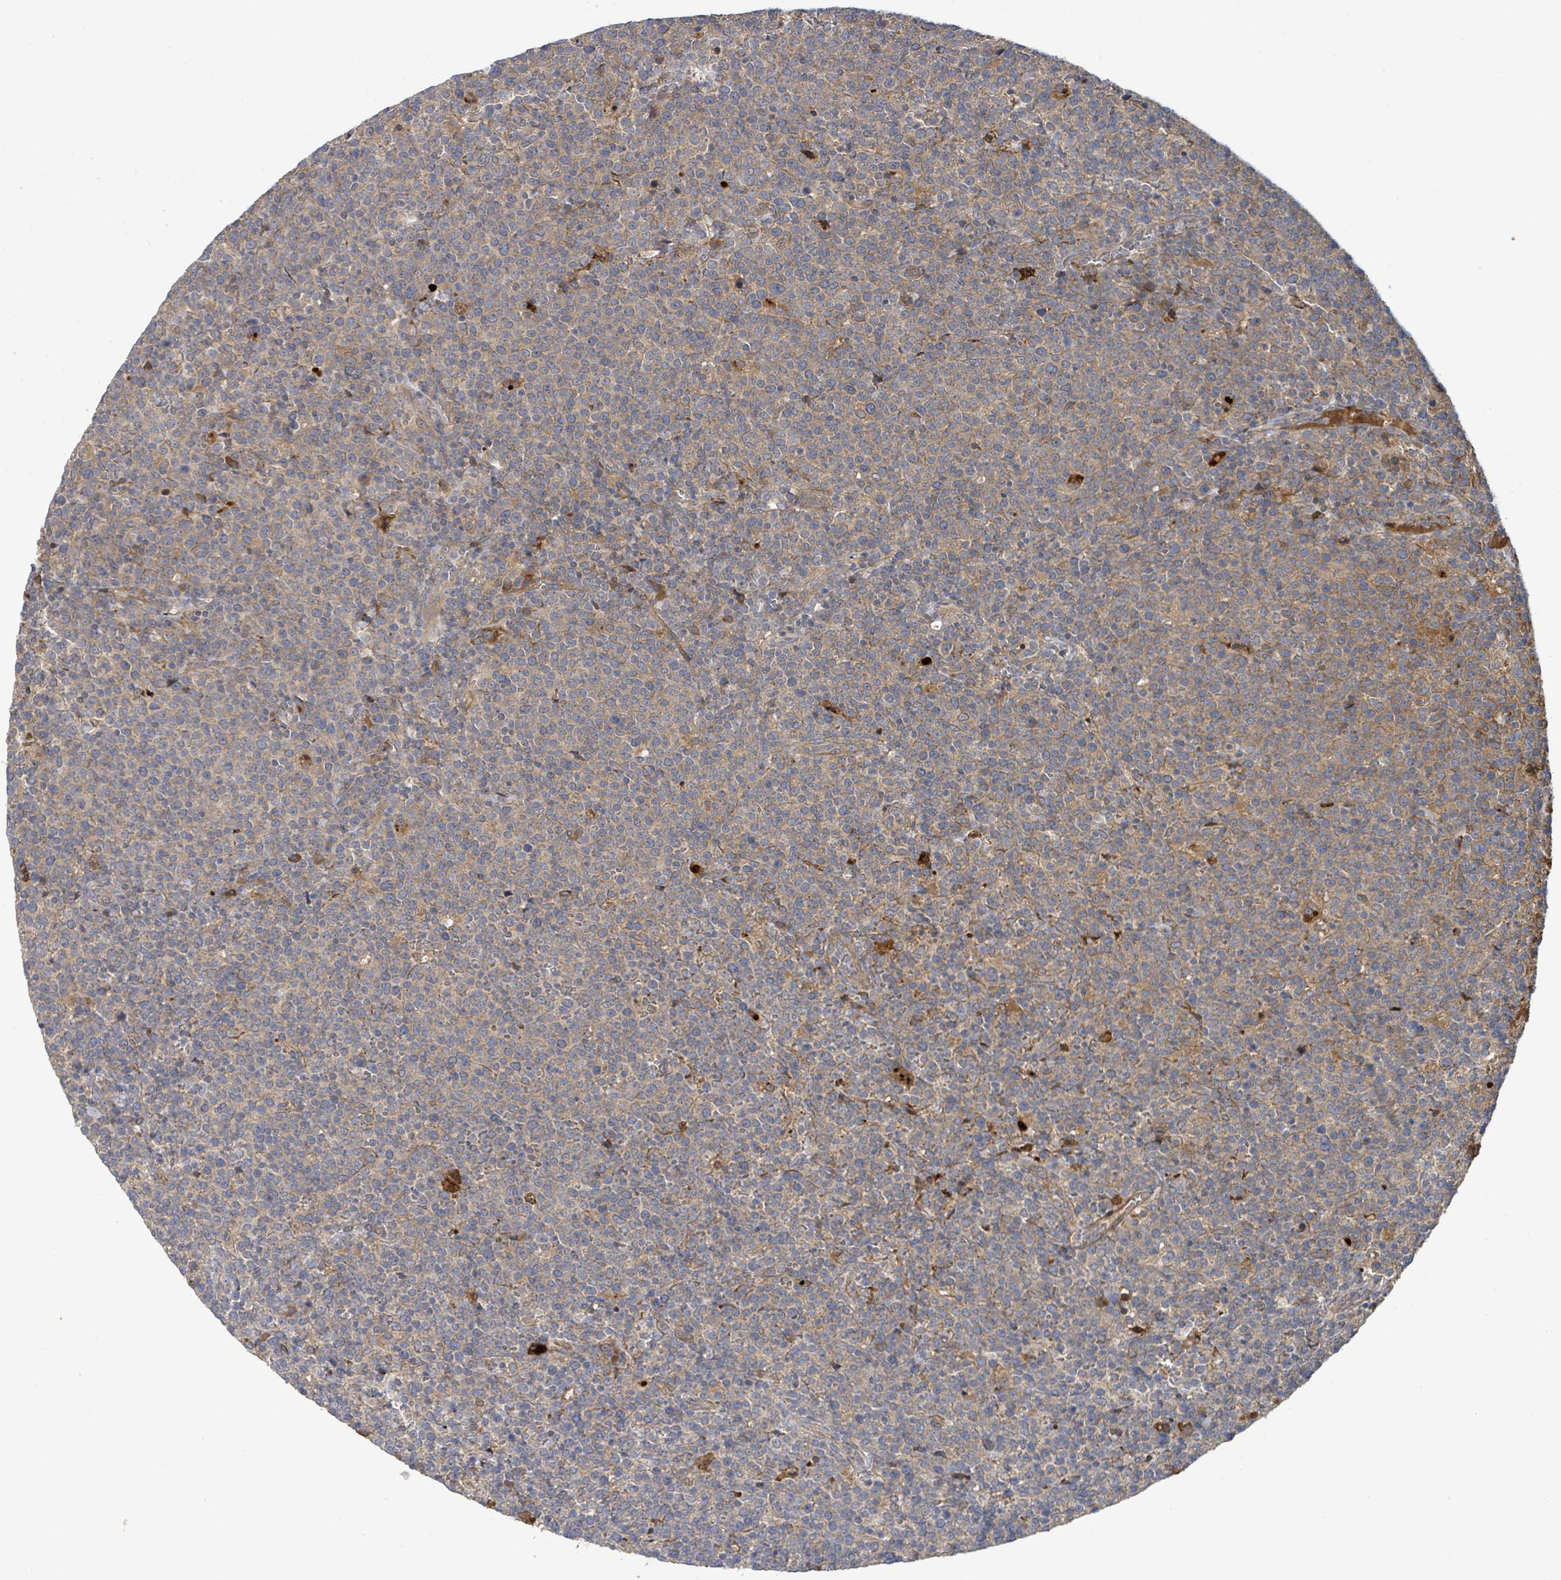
{"staining": {"intensity": "weak", "quantity": "<25%", "location": "cytoplasmic/membranous"}, "tissue": "lymphoma", "cell_type": "Tumor cells", "image_type": "cancer", "snomed": [{"axis": "morphology", "description": "Malignant lymphoma, non-Hodgkin's type, High grade"}, {"axis": "topography", "description": "Lymph node"}], "caption": "Immunohistochemistry image of human high-grade malignant lymphoma, non-Hodgkin's type stained for a protein (brown), which demonstrates no positivity in tumor cells.", "gene": "STARD4", "patient": {"sex": "male", "age": 61}}